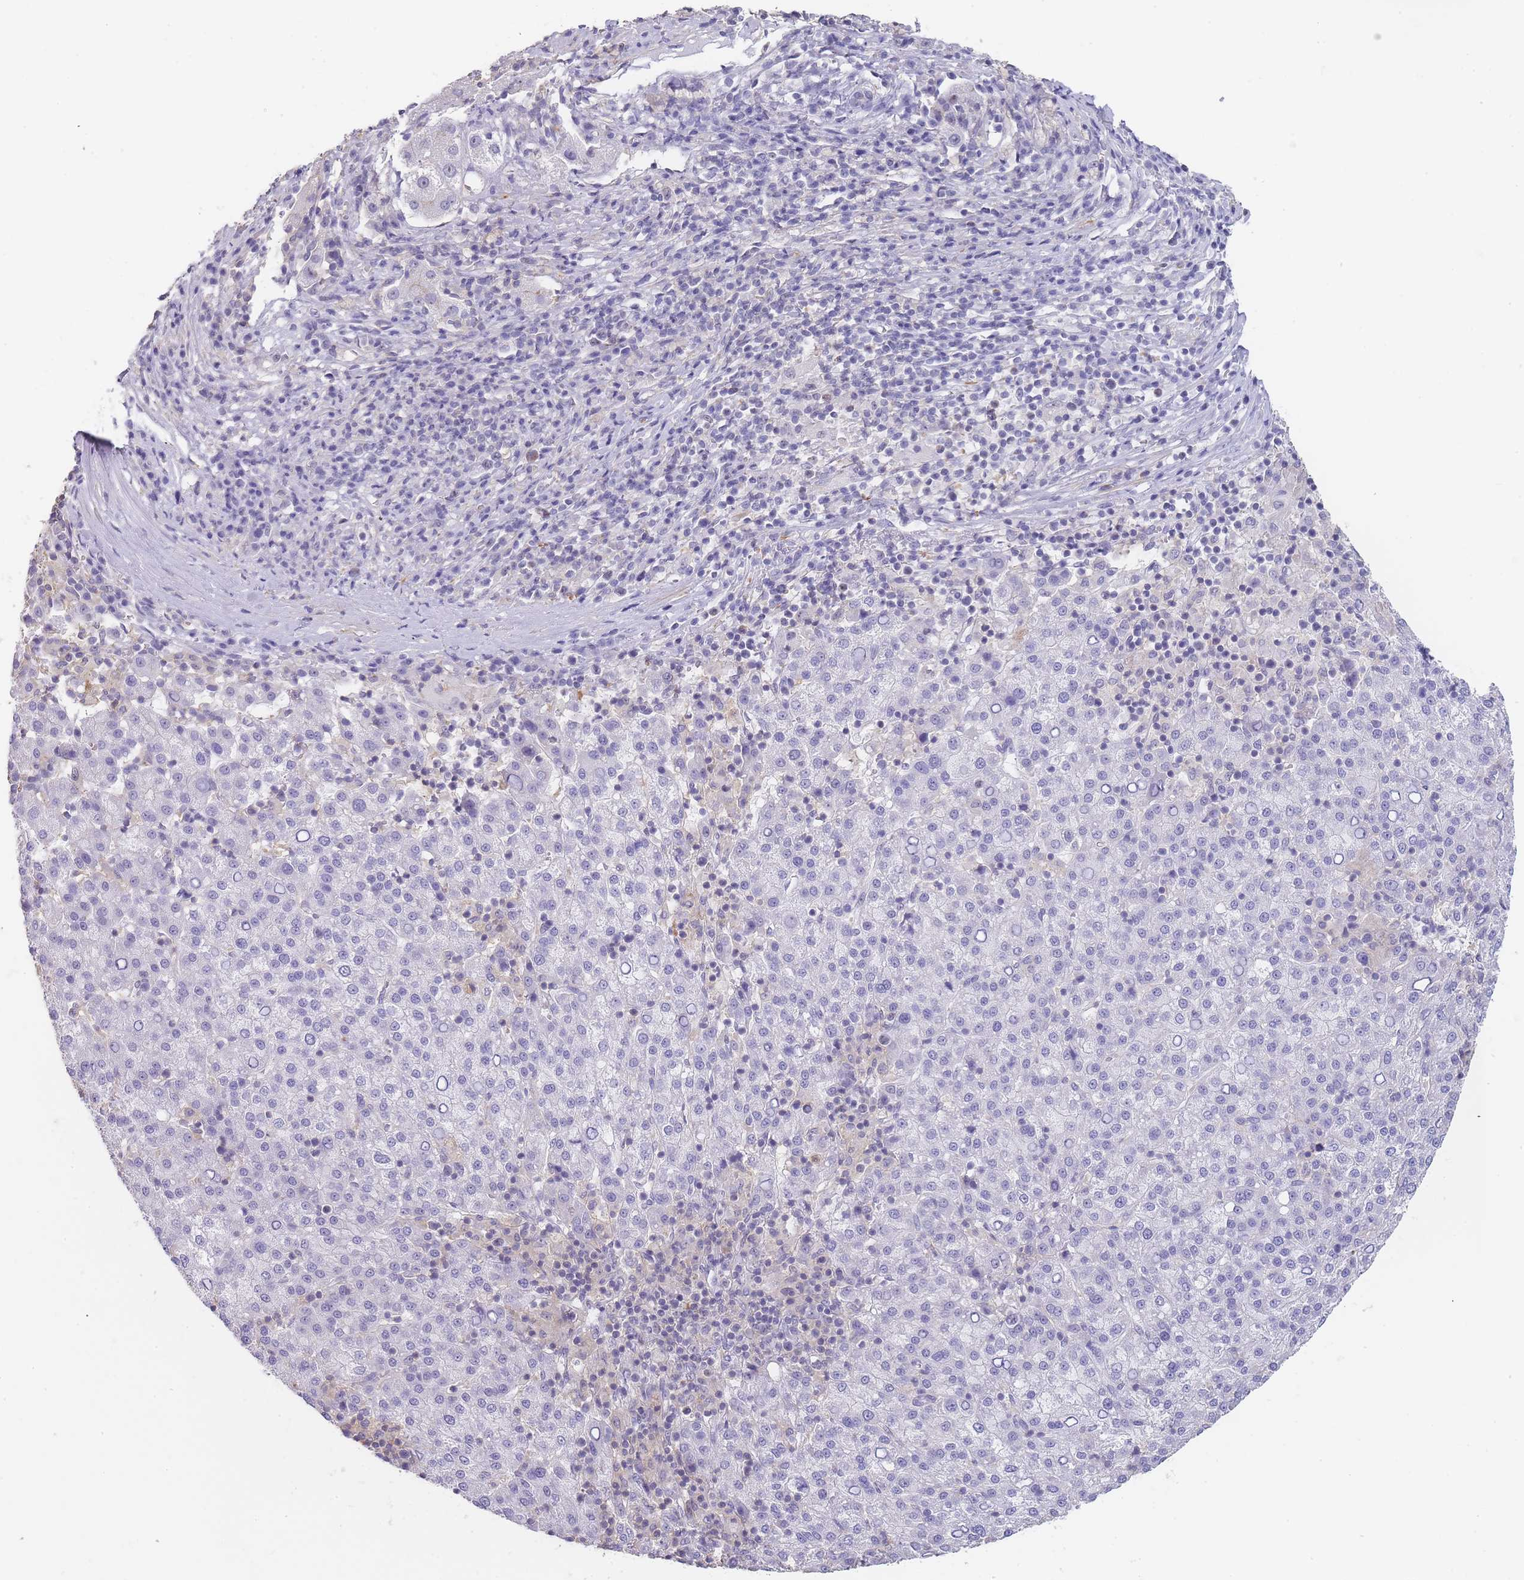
{"staining": {"intensity": "negative", "quantity": "none", "location": "none"}, "tissue": "liver cancer", "cell_type": "Tumor cells", "image_type": "cancer", "snomed": [{"axis": "morphology", "description": "Carcinoma, Hepatocellular, NOS"}, {"axis": "topography", "description": "Liver"}], "caption": "Tumor cells show no significant positivity in liver hepatocellular carcinoma.", "gene": "NOP14", "patient": {"sex": "female", "age": 58}}